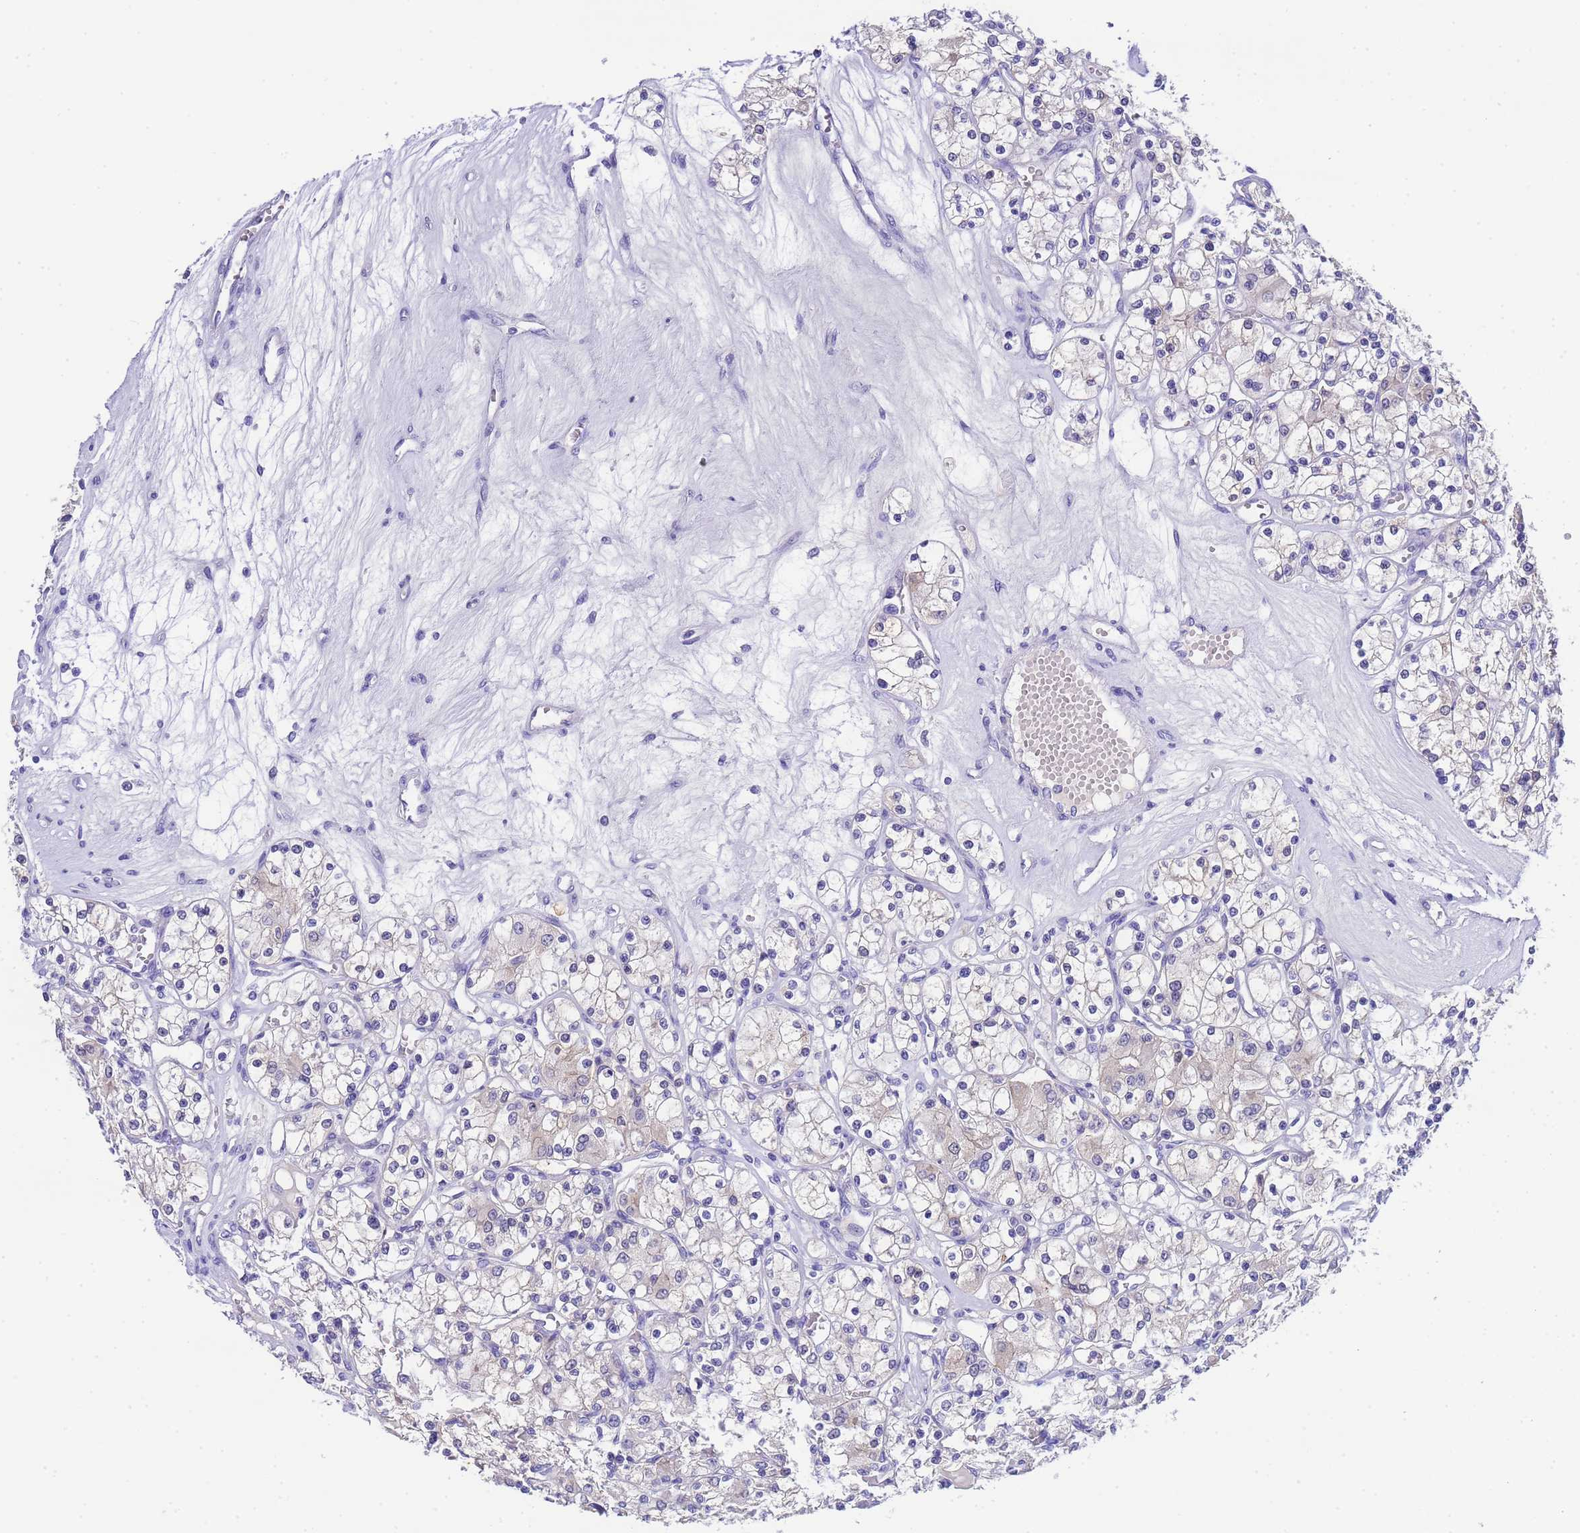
{"staining": {"intensity": "weak", "quantity": "<25%", "location": "cytoplasmic/membranous"}, "tissue": "renal cancer", "cell_type": "Tumor cells", "image_type": "cancer", "snomed": [{"axis": "morphology", "description": "Adenocarcinoma, NOS"}, {"axis": "topography", "description": "Kidney"}], "caption": "Immunohistochemistry photomicrograph of renal adenocarcinoma stained for a protein (brown), which displays no expression in tumor cells.", "gene": "USP38", "patient": {"sex": "female", "age": 59}}